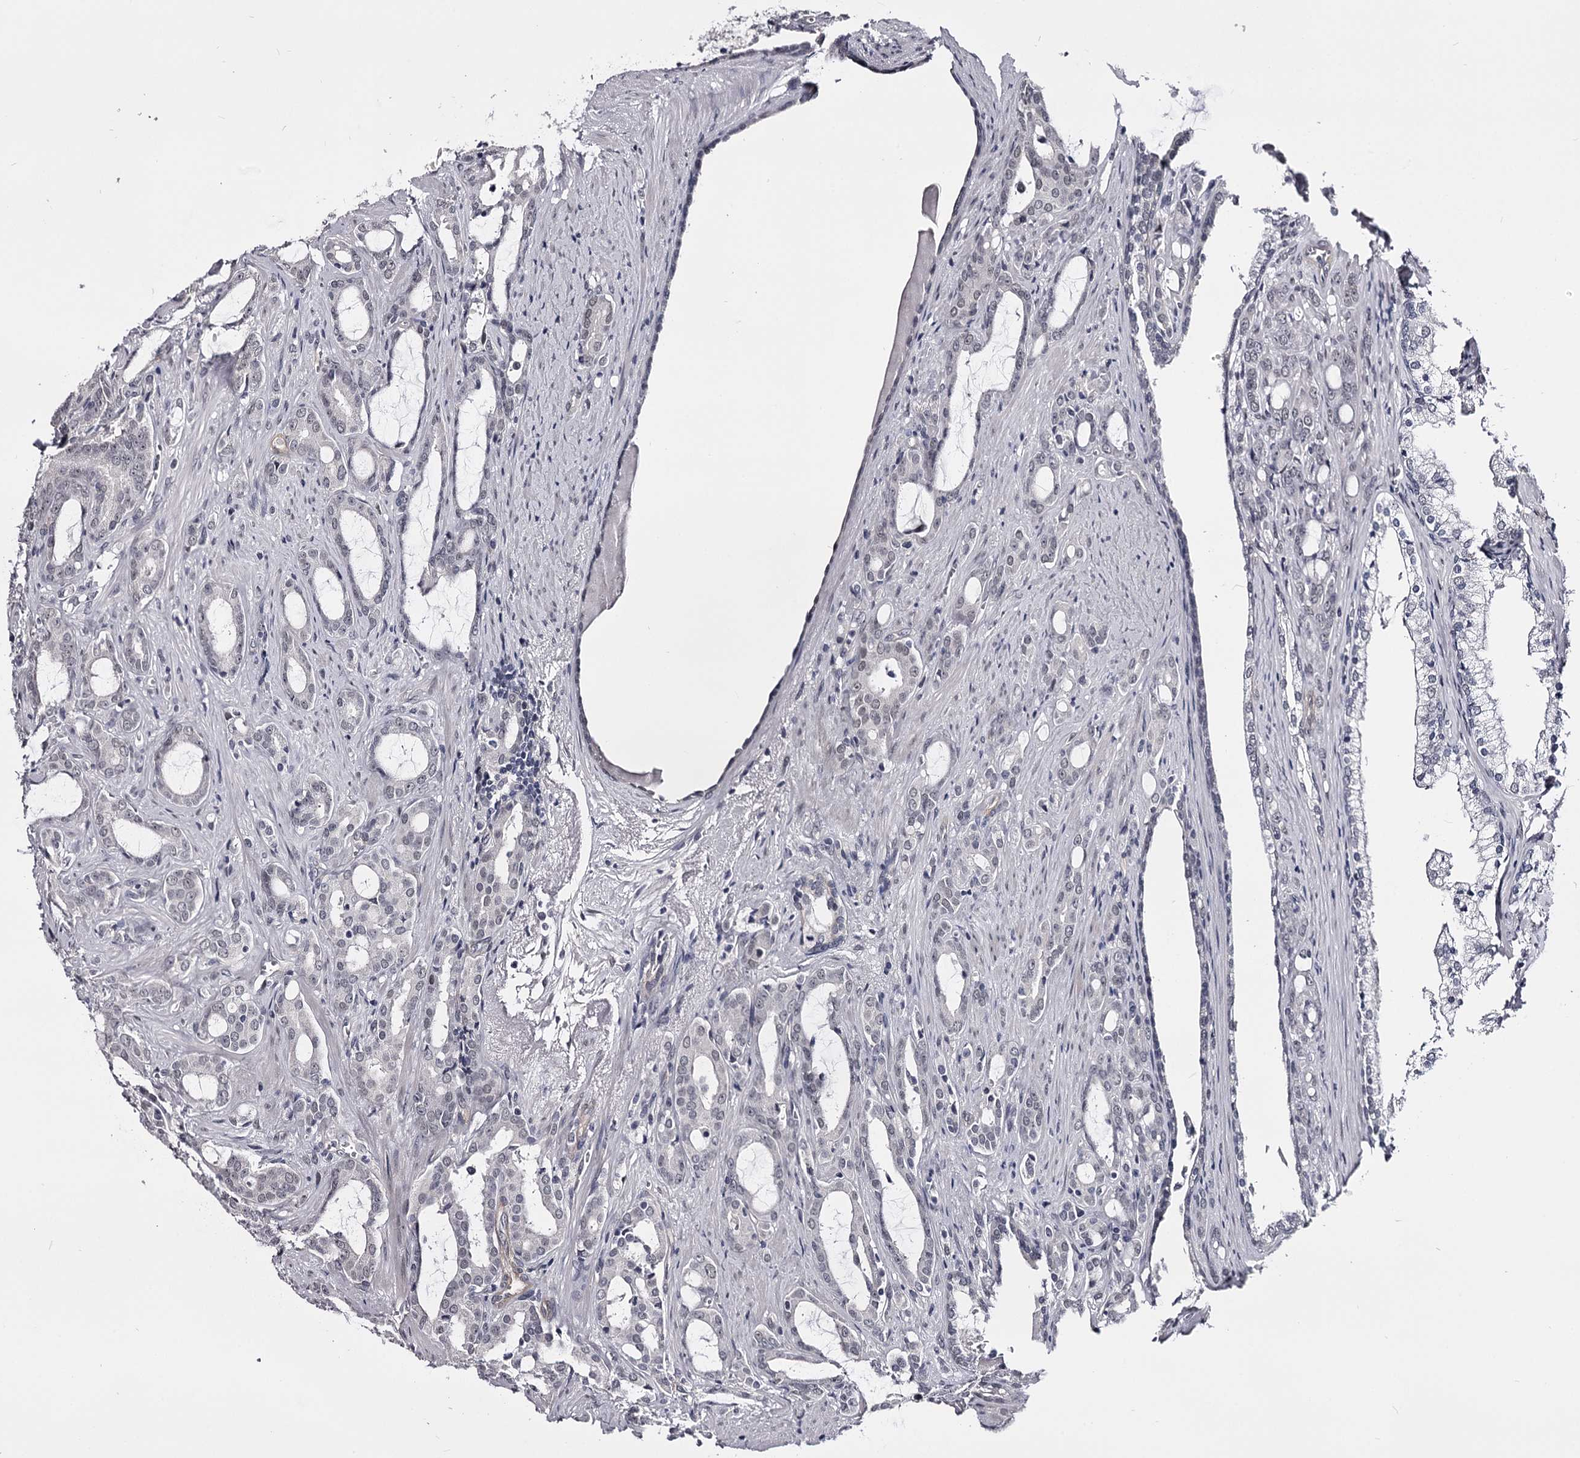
{"staining": {"intensity": "negative", "quantity": "none", "location": "none"}, "tissue": "prostate cancer", "cell_type": "Tumor cells", "image_type": "cancer", "snomed": [{"axis": "morphology", "description": "Adenocarcinoma, High grade"}, {"axis": "topography", "description": "Prostate"}], "caption": "High power microscopy photomicrograph of an immunohistochemistry (IHC) image of prostate cancer, revealing no significant staining in tumor cells.", "gene": "OVOL2", "patient": {"sex": "male", "age": 72}}